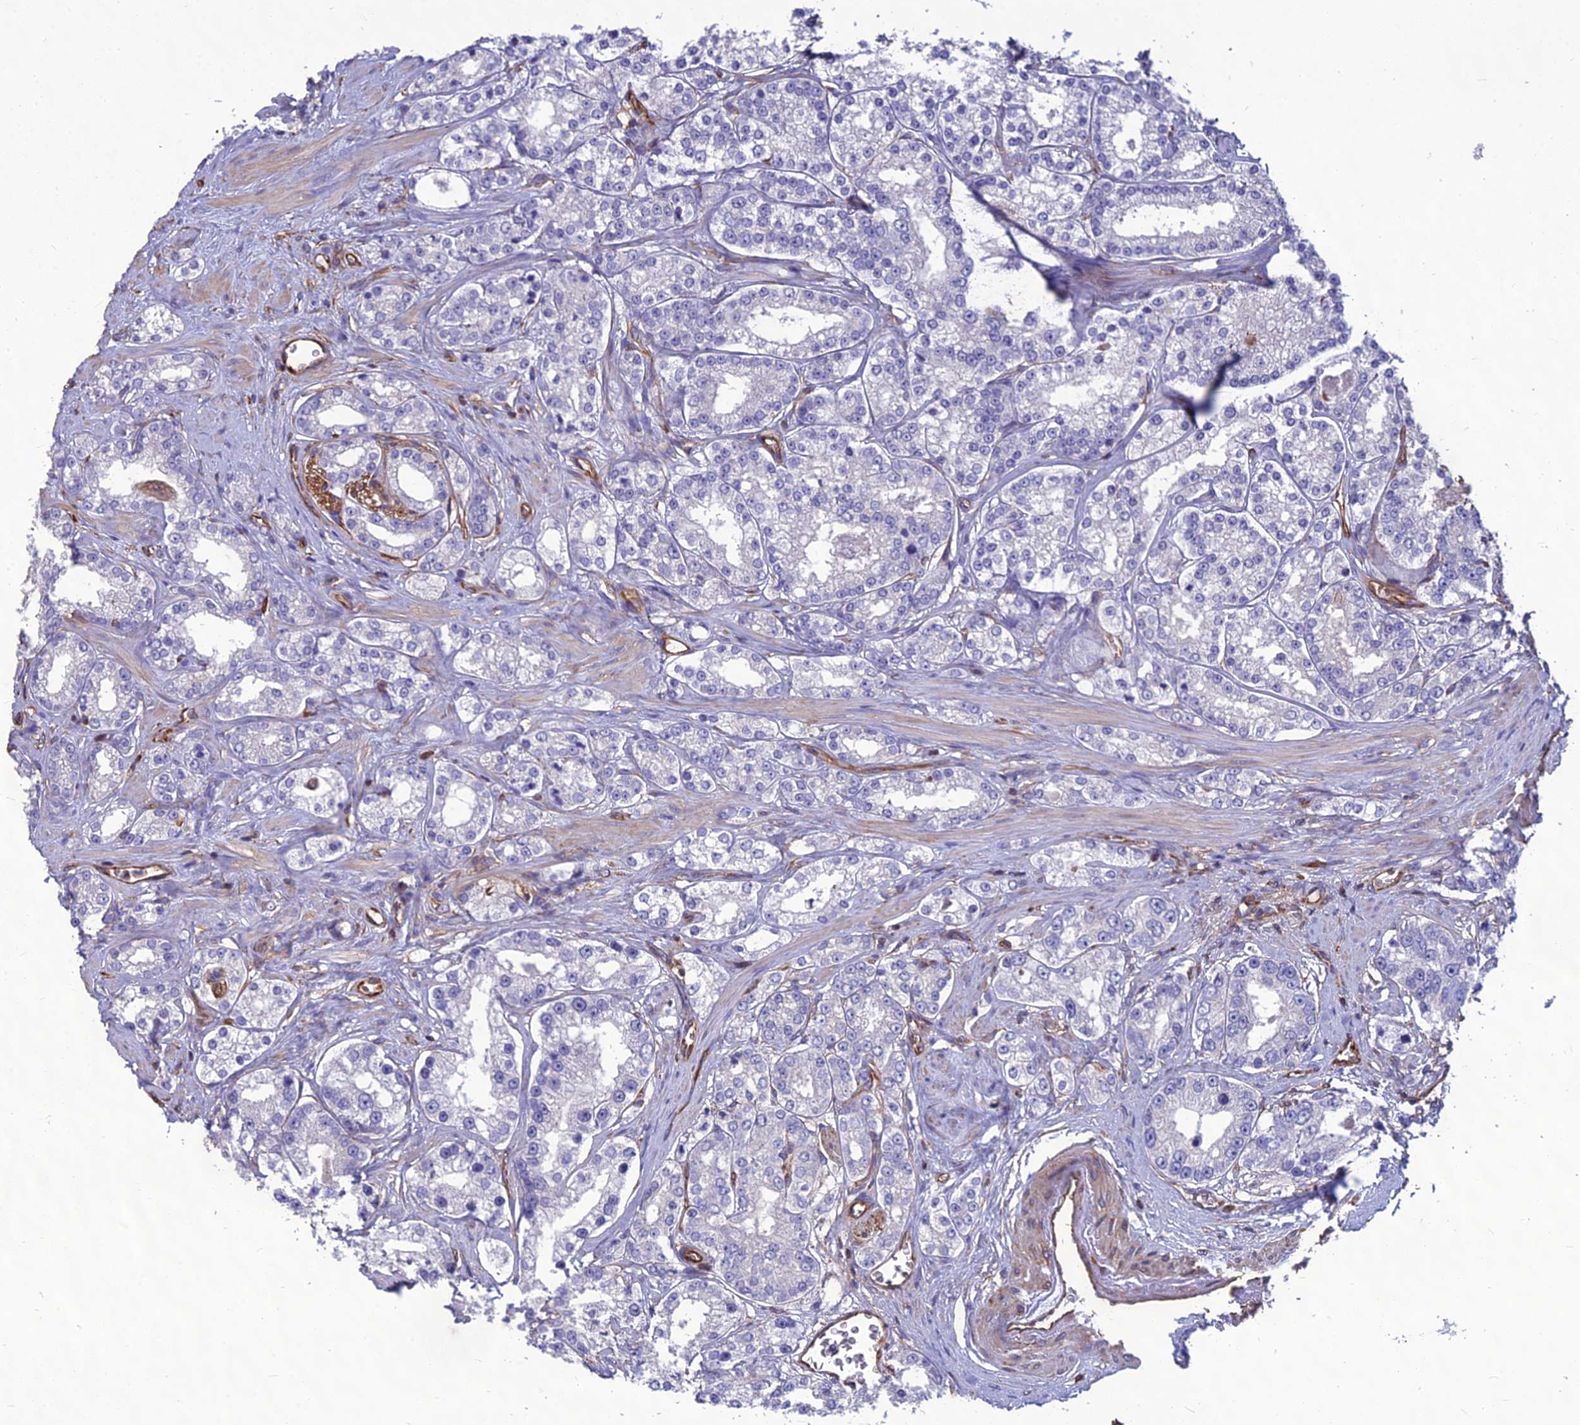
{"staining": {"intensity": "negative", "quantity": "none", "location": "none"}, "tissue": "prostate cancer", "cell_type": "Tumor cells", "image_type": "cancer", "snomed": [{"axis": "morphology", "description": "Normal tissue, NOS"}, {"axis": "morphology", "description": "Adenocarcinoma, High grade"}, {"axis": "topography", "description": "Prostate"}], "caption": "There is no significant staining in tumor cells of prostate cancer (adenocarcinoma (high-grade)).", "gene": "PSMD11", "patient": {"sex": "male", "age": 83}}